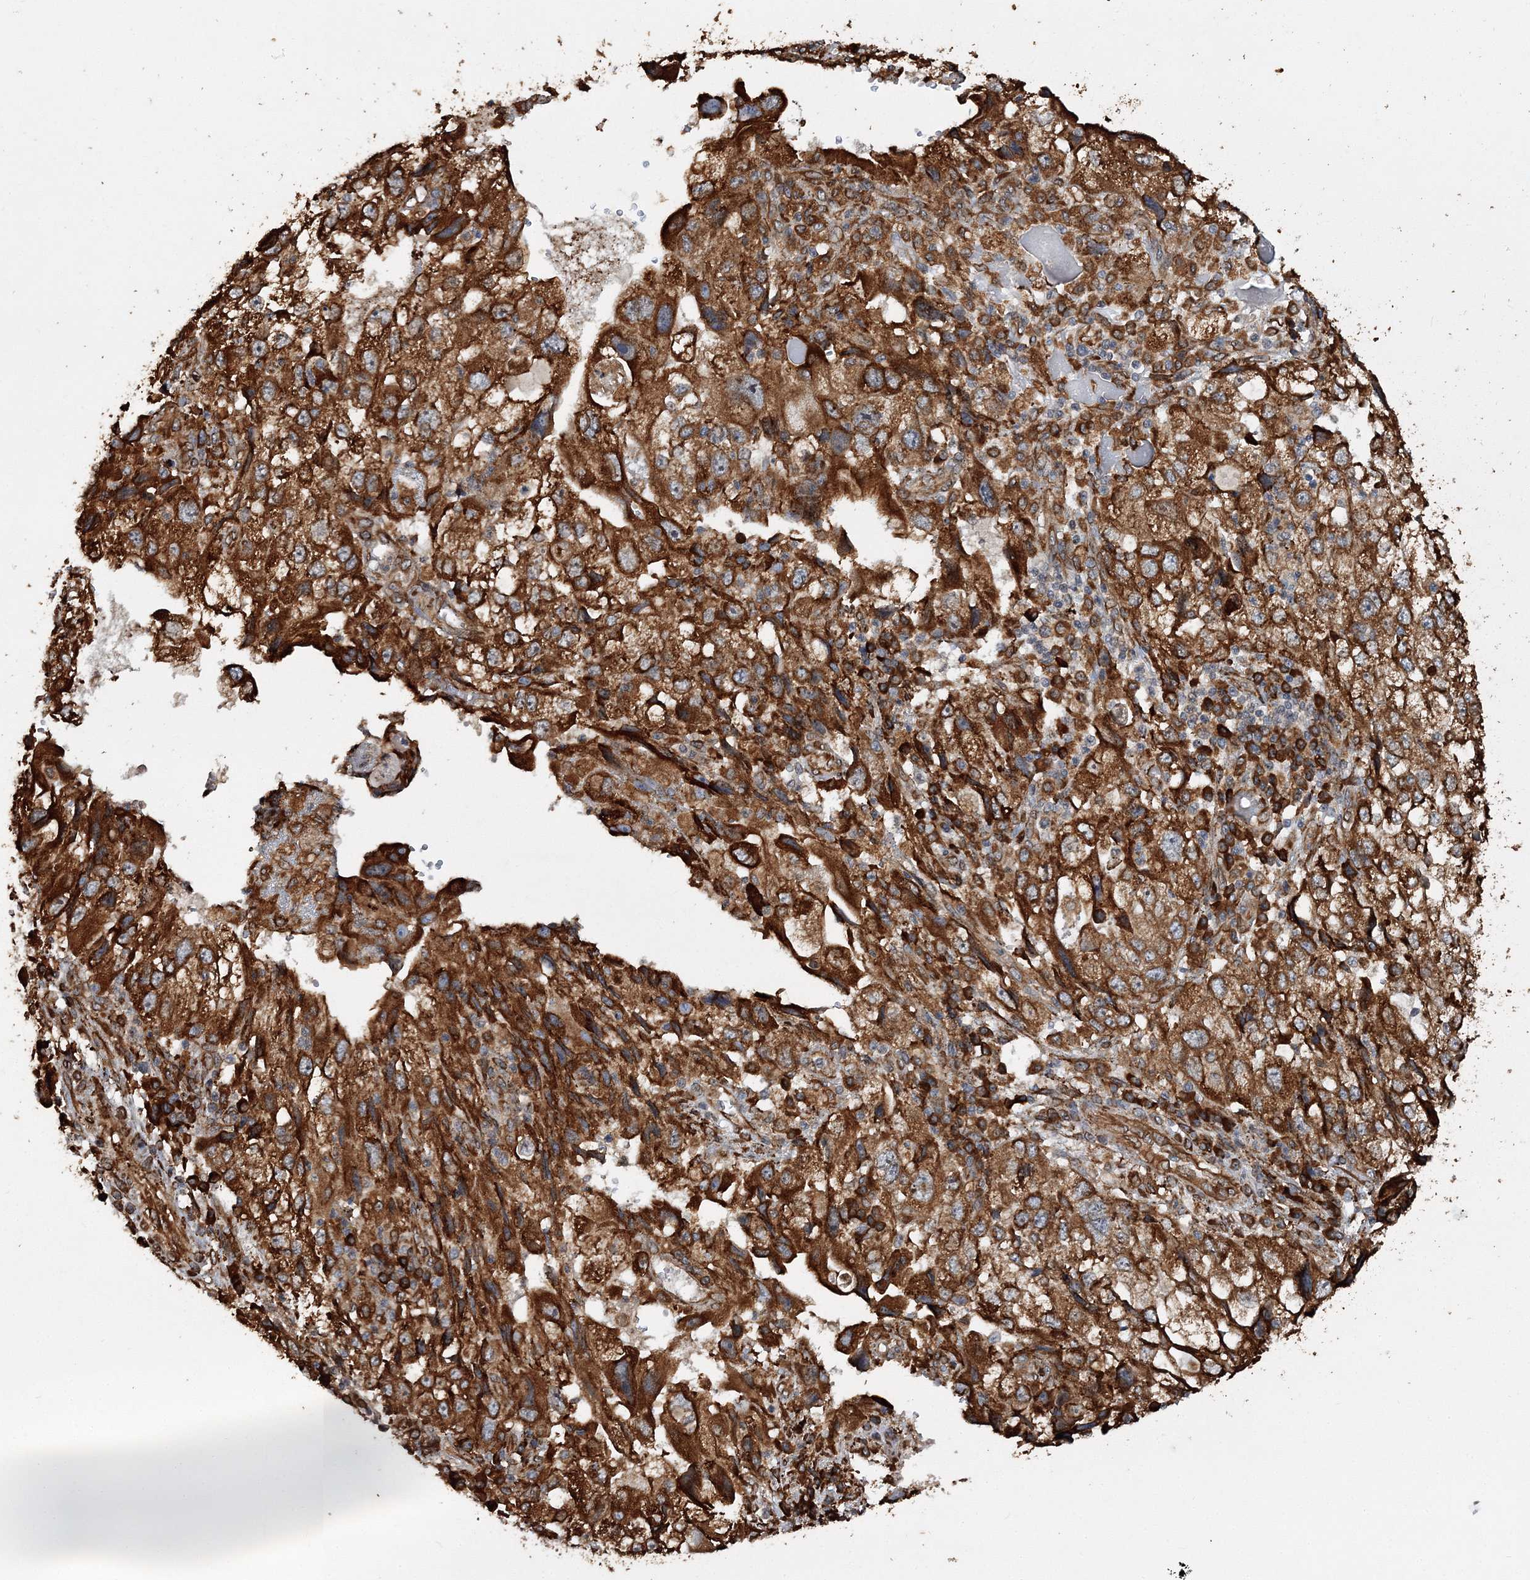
{"staining": {"intensity": "strong", "quantity": ">75%", "location": "cytoplasmic/membranous"}, "tissue": "endometrial cancer", "cell_type": "Tumor cells", "image_type": "cancer", "snomed": [{"axis": "morphology", "description": "Adenocarcinoma, NOS"}, {"axis": "topography", "description": "Endometrium"}], "caption": "About >75% of tumor cells in human endometrial adenocarcinoma show strong cytoplasmic/membranous protein positivity as visualized by brown immunohistochemical staining.", "gene": "SCRN3", "patient": {"sex": "female", "age": 49}}